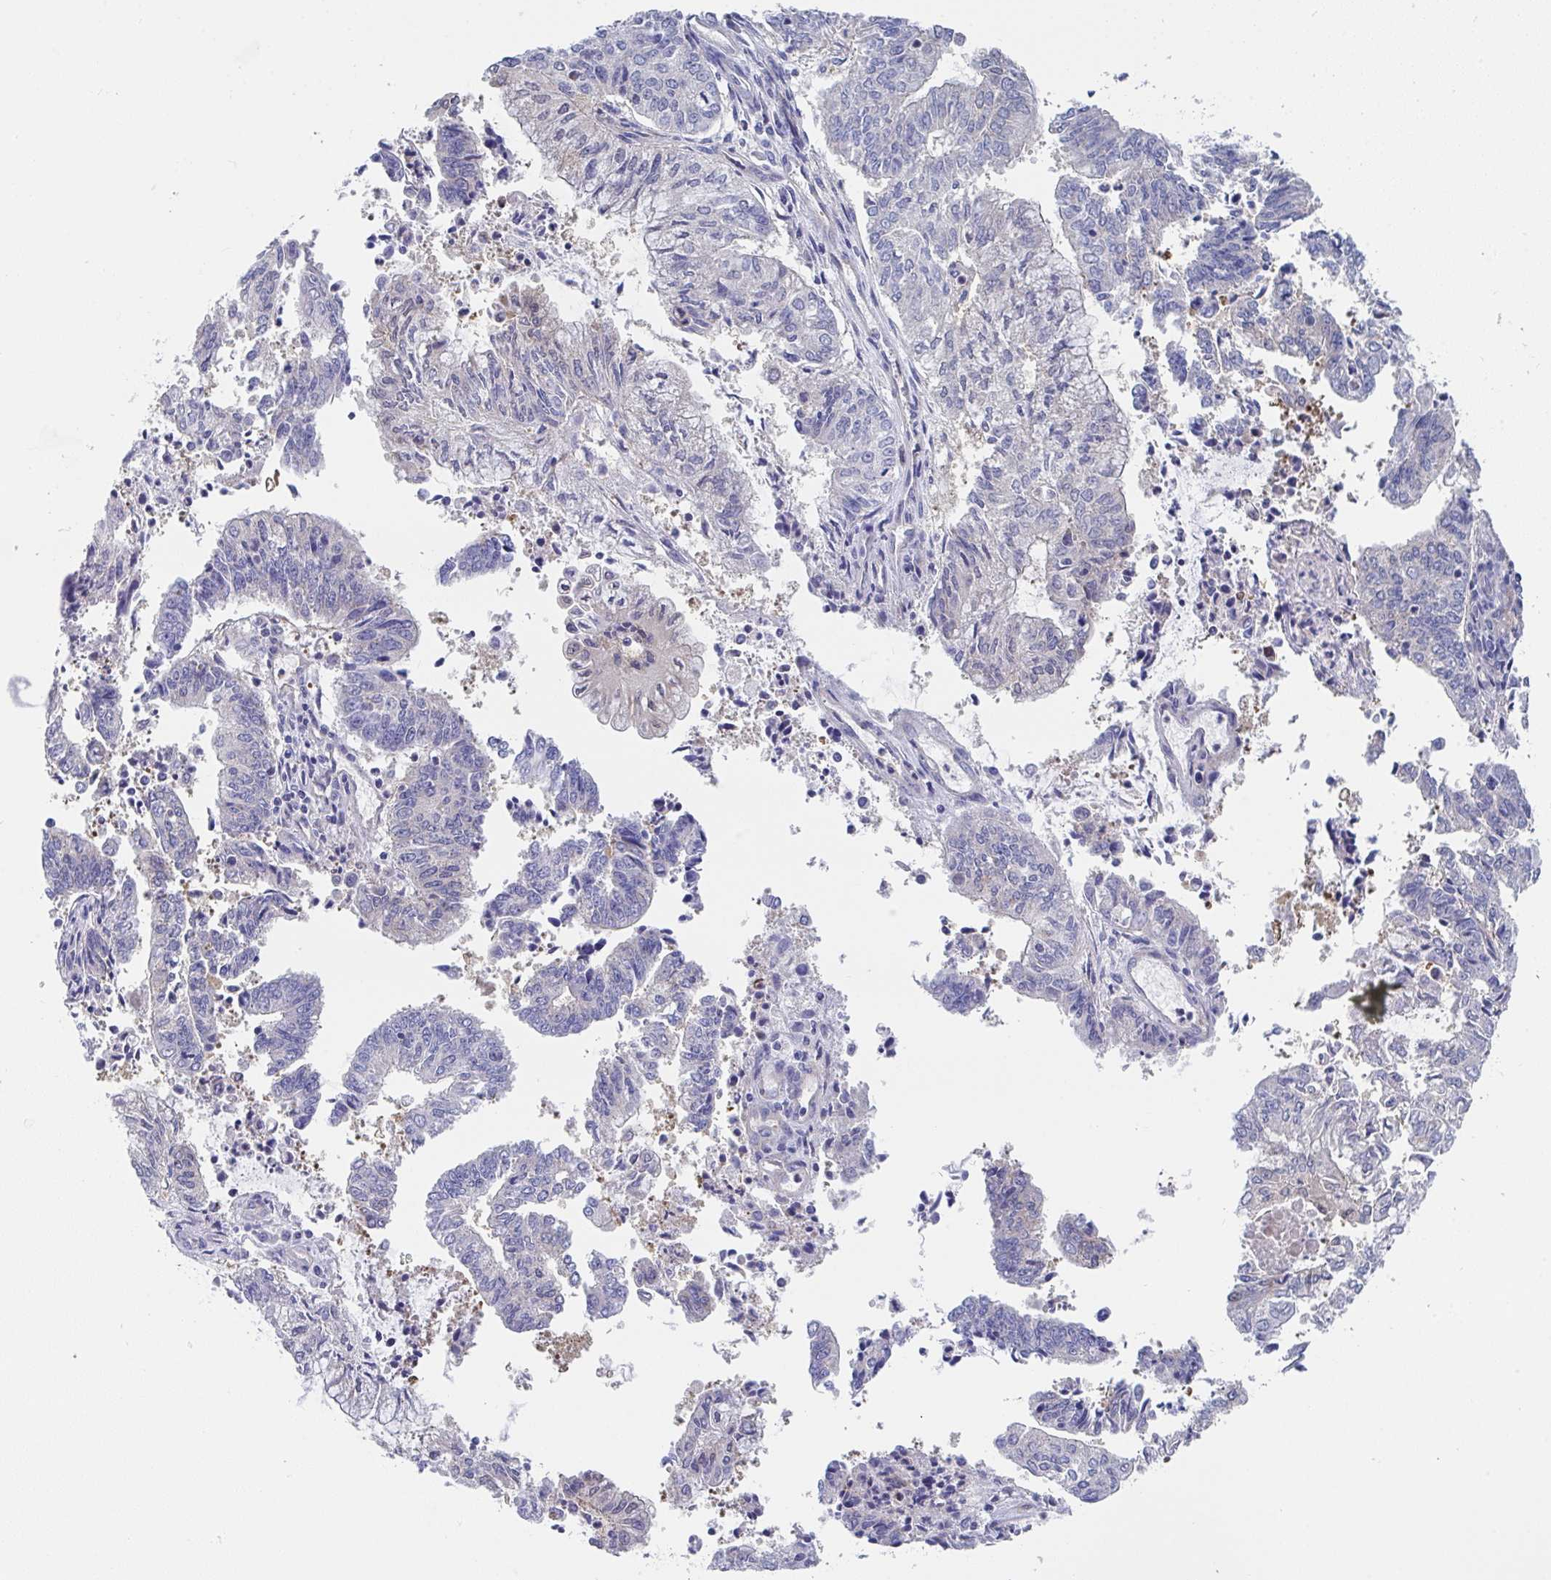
{"staining": {"intensity": "negative", "quantity": "none", "location": "none"}, "tissue": "endometrial cancer", "cell_type": "Tumor cells", "image_type": "cancer", "snomed": [{"axis": "morphology", "description": "Adenocarcinoma, NOS"}, {"axis": "topography", "description": "Endometrium"}], "caption": "Protein analysis of adenocarcinoma (endometrial) shows no significant staining in tumor cells.", "gene": "P2RX3", "patient": {"sex": "female", "age": 61}}